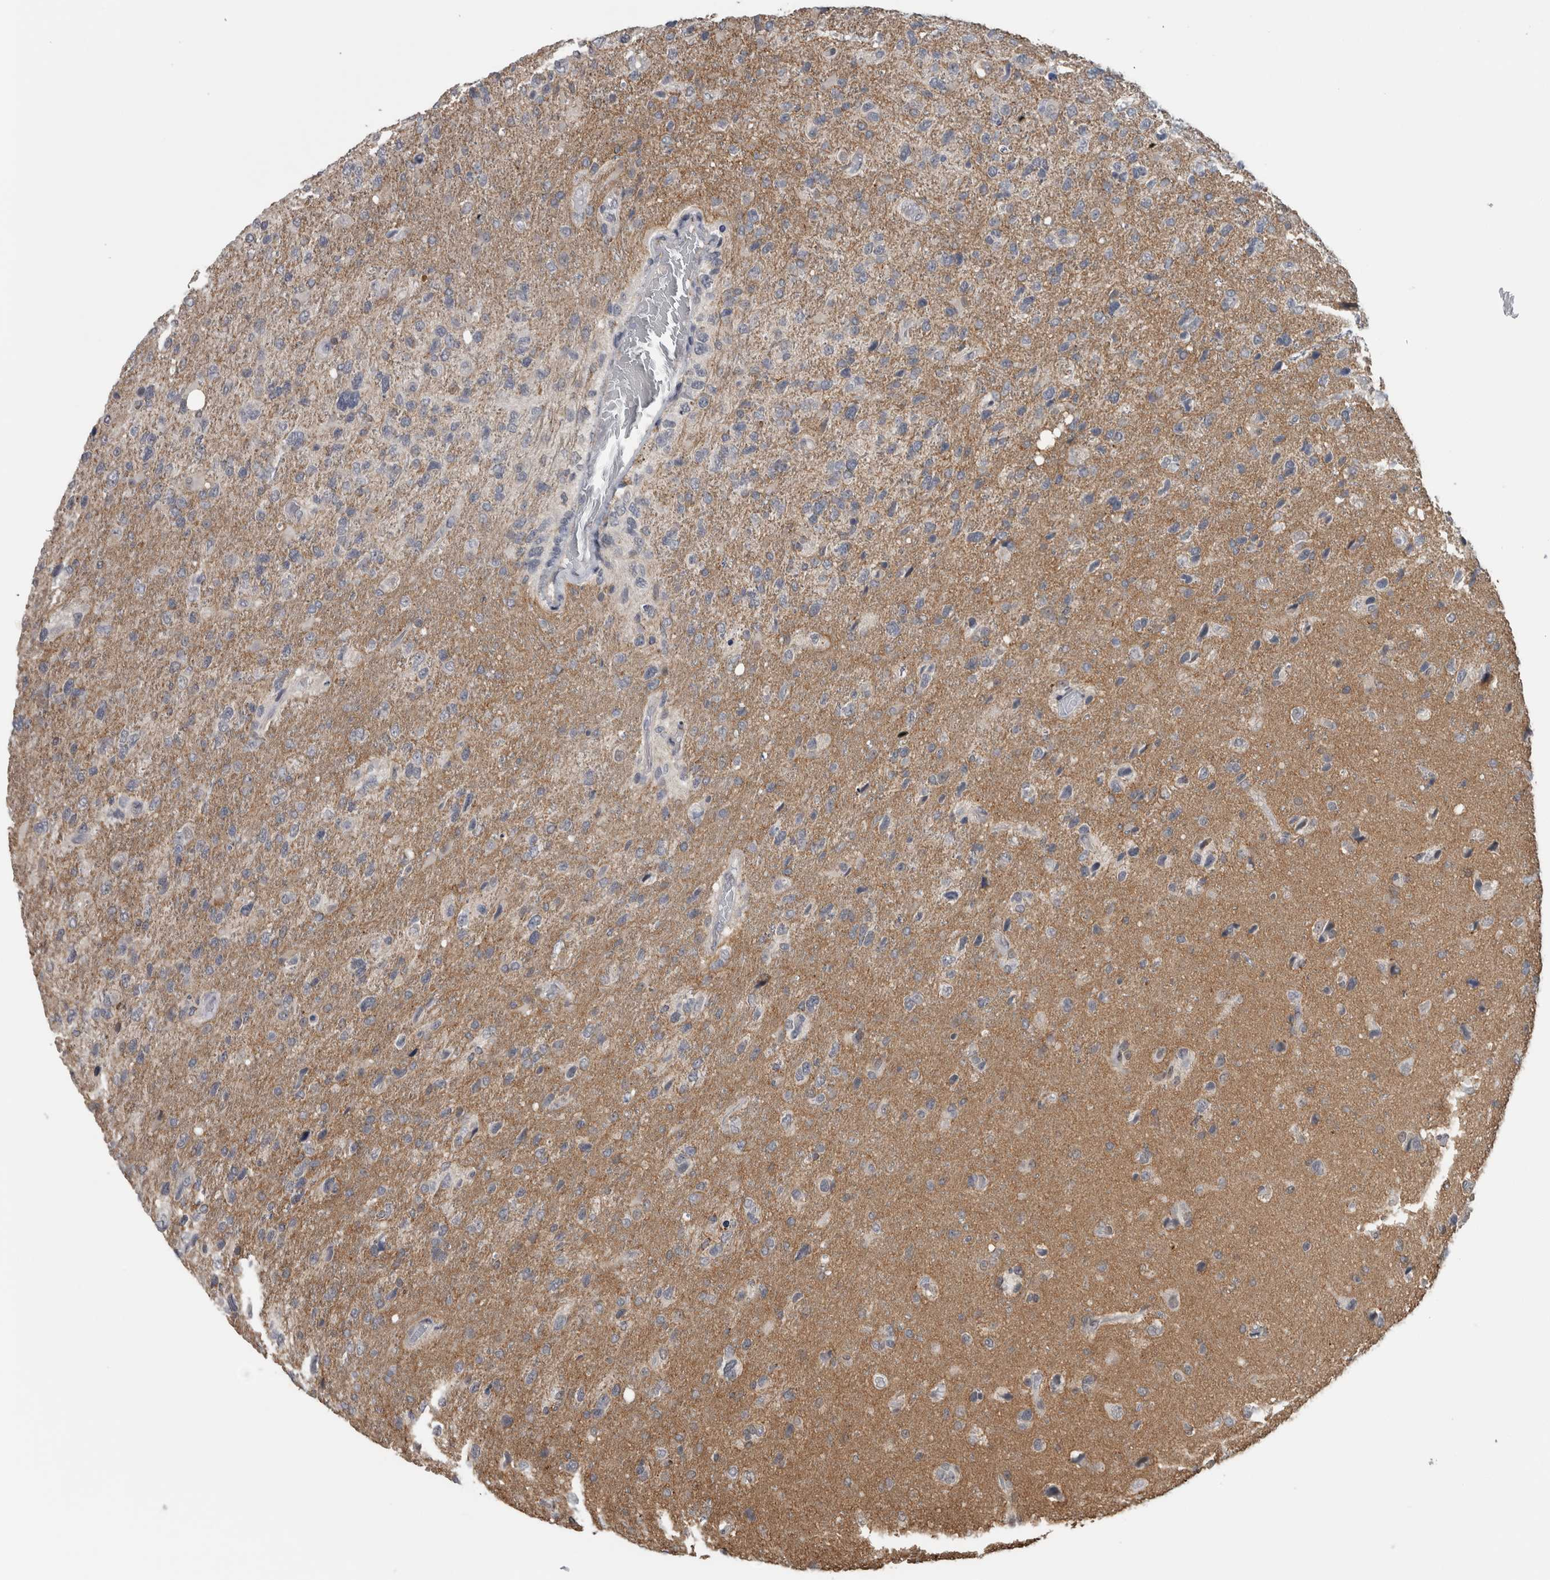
{"staining": {"intensity": "negative", "quantity": "none", "location": "none"}, "tissue": "glioma", "cell_type": "Tumor cells", "image_type": "cancer", "snomed": [{"axis": "morphology", "description": "Glioma, malignant, High grade"}, {"axis": "topography", "description": "Brain"}], "caption": "Immunohistochemistry micrograph of neoplastic tissue: malignant high-grade glioma stained with DAB (3,3'-diaminobenzidine) reveals no significant protein expression in tumor cells.", "gene": "ACSF2", "patient": {"sex": "female", "age": 58}}